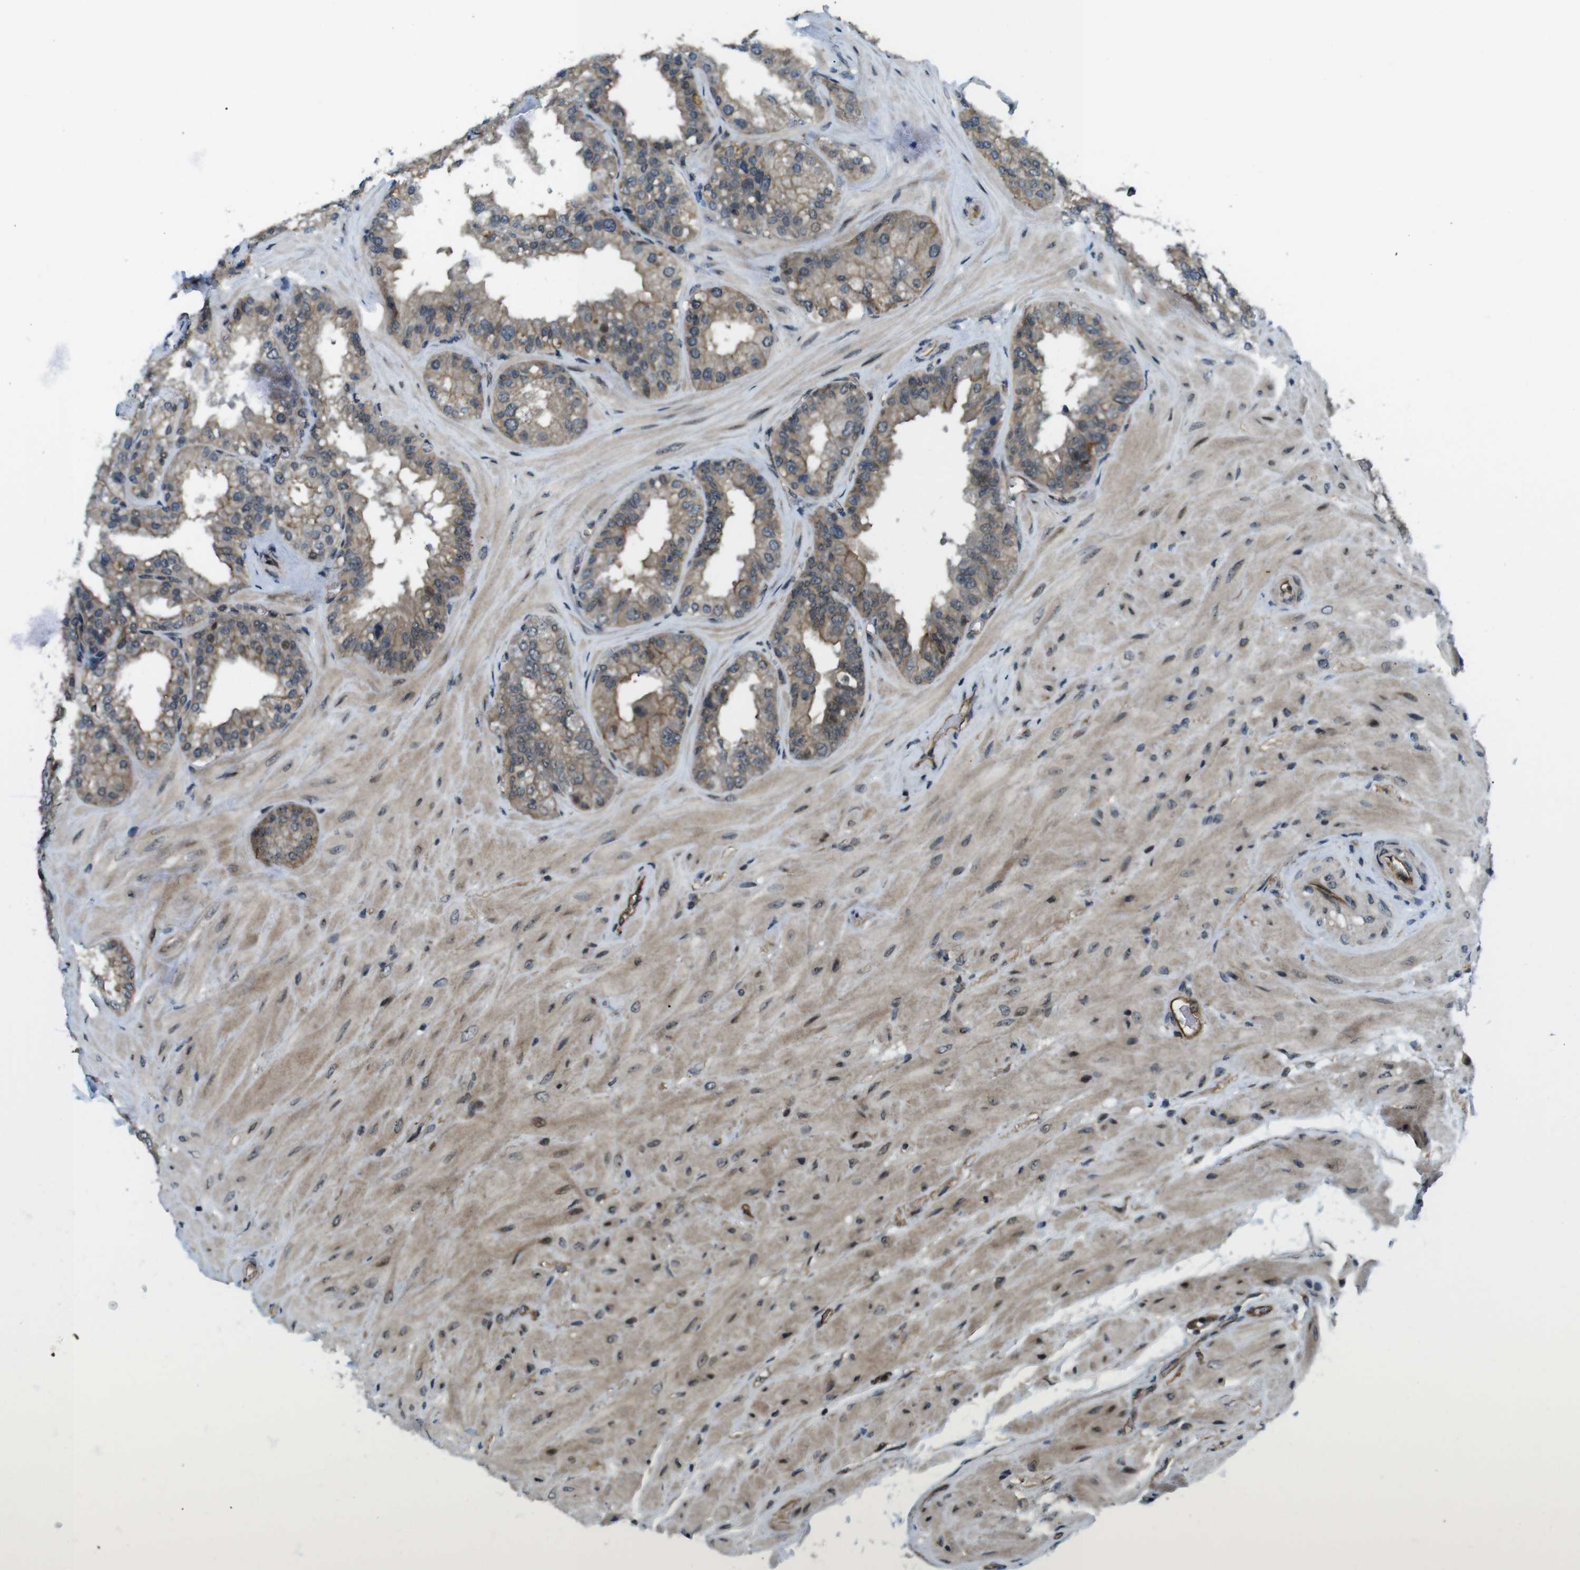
{"staining": {"intensity": "moderate", "quantity": "25%-75%", "location": "cytoplasmic/membranous"}, "tissue": "seminal vesicle", "cell_type": "Glandular cells", "image_type": "normal", "snomed": [{"axis": "morphology", "description": "Normal tissue, NOS"}, {"axis": "topography", "description": "Prostate"}, {"axis": "topography", "description": "Seminal veicle"}], "caption": "Immunohistochemical staining of normal seminal vesicle exhibits 25%-75% levels of moderate cytoplasmic/membranous protein positivity in about 25%-75% of glandular cells.", "gene": "TIAM2", "patient": {"sex": "male", "age": 51}}